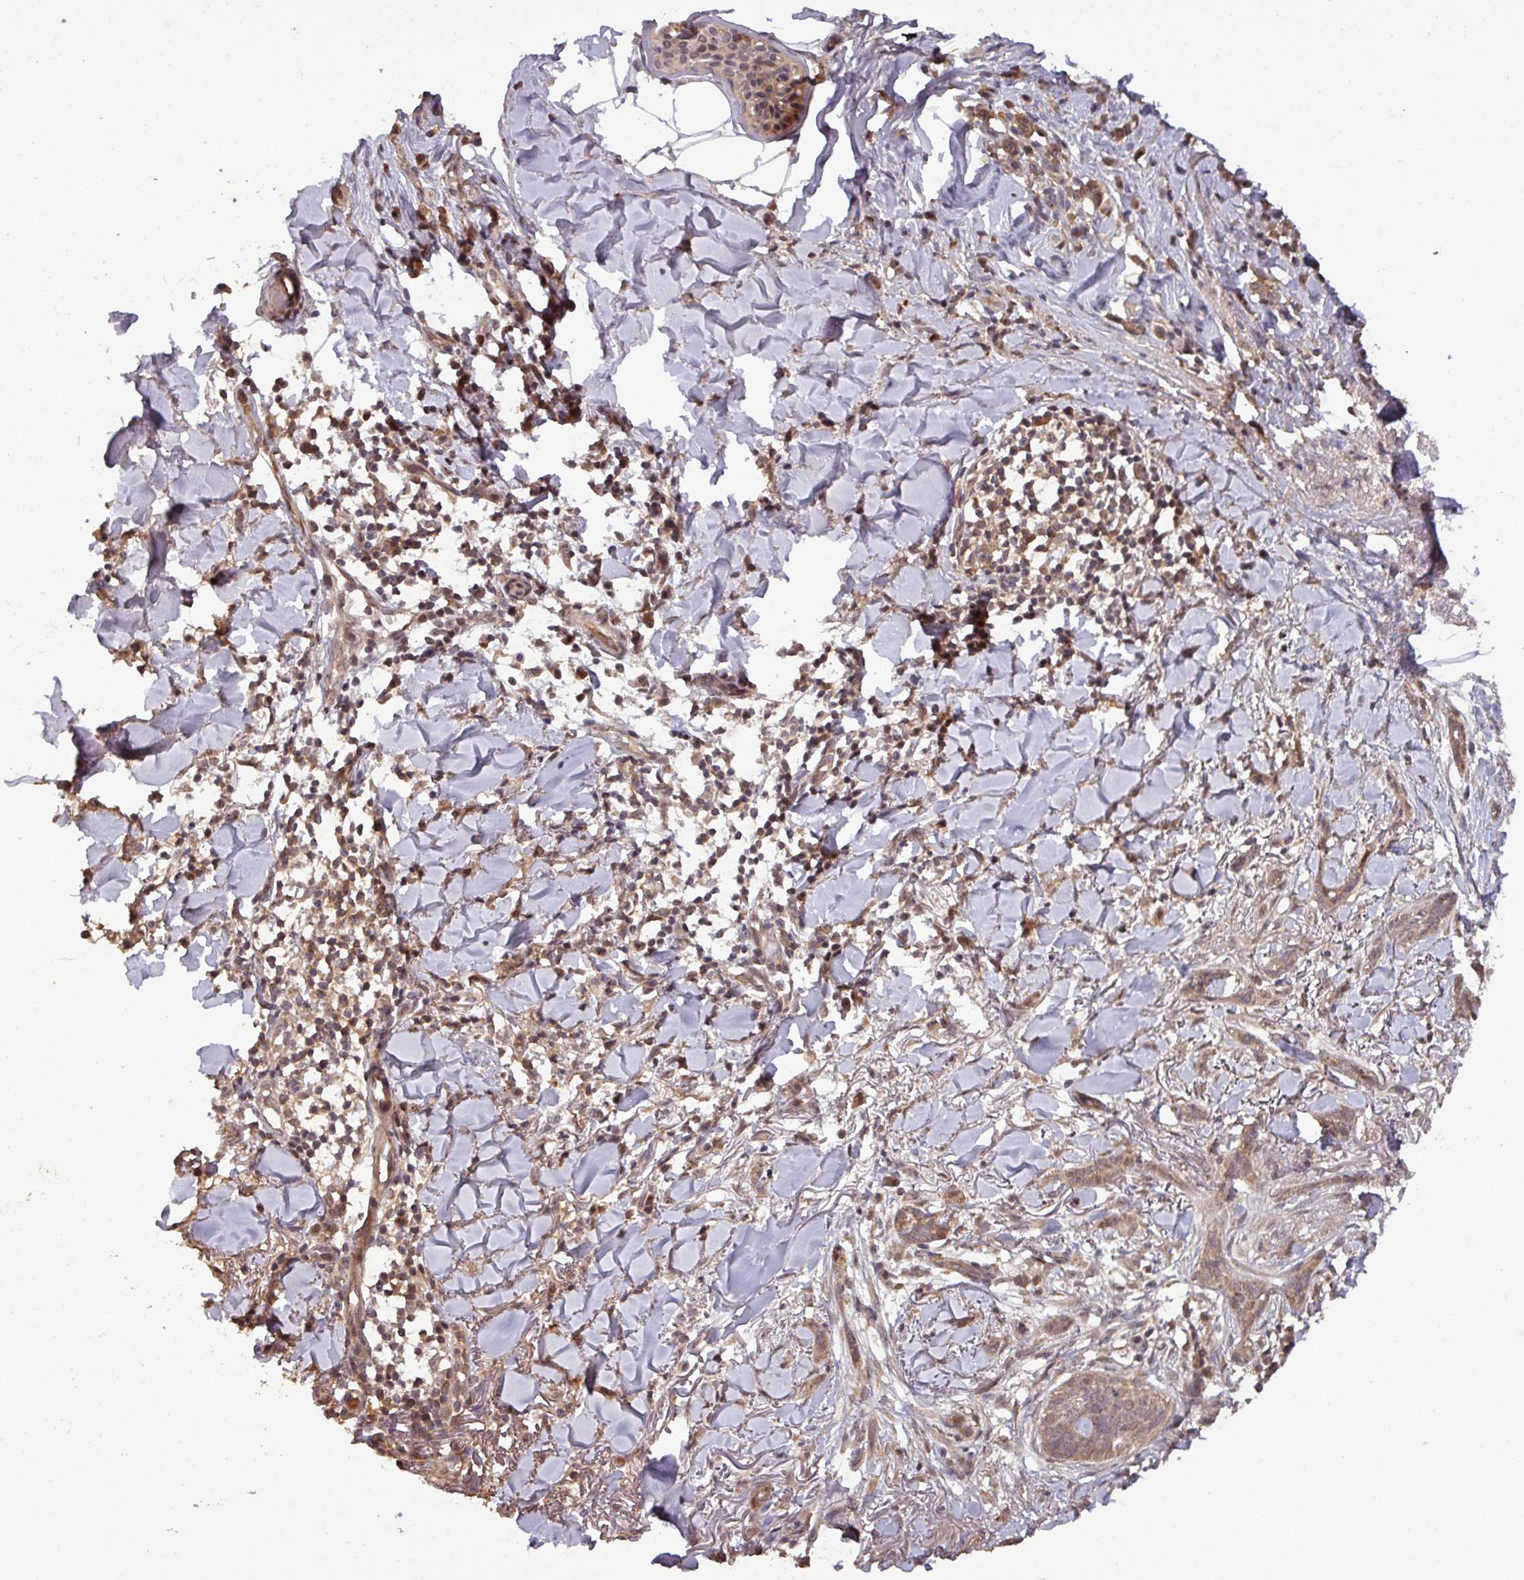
{"staining": {"intensity": "weak", "quantity": ">75%", "location": "cytoplasmic/membranous,nuclear"}, "tissue": "skin cancer", "cell_type": "Tumor cells", "image_type": "cancer", "snomed": [{"axis": "morphology", "description": "Basal cell carcinoma"}, {"axis": "topography", "description": "Skin"}], "caption": "Basal cell carcinoma (skin) stained with DAB (3,3'-diaminobenzidine) immunohistochemistry (IHC) reveals low levels of weak cytoplasmic/membranous and nuclear staining in approximately >75% of tumor cells.", "gene": "PUS1", "patient": {"sex": "male", "age": 52}}